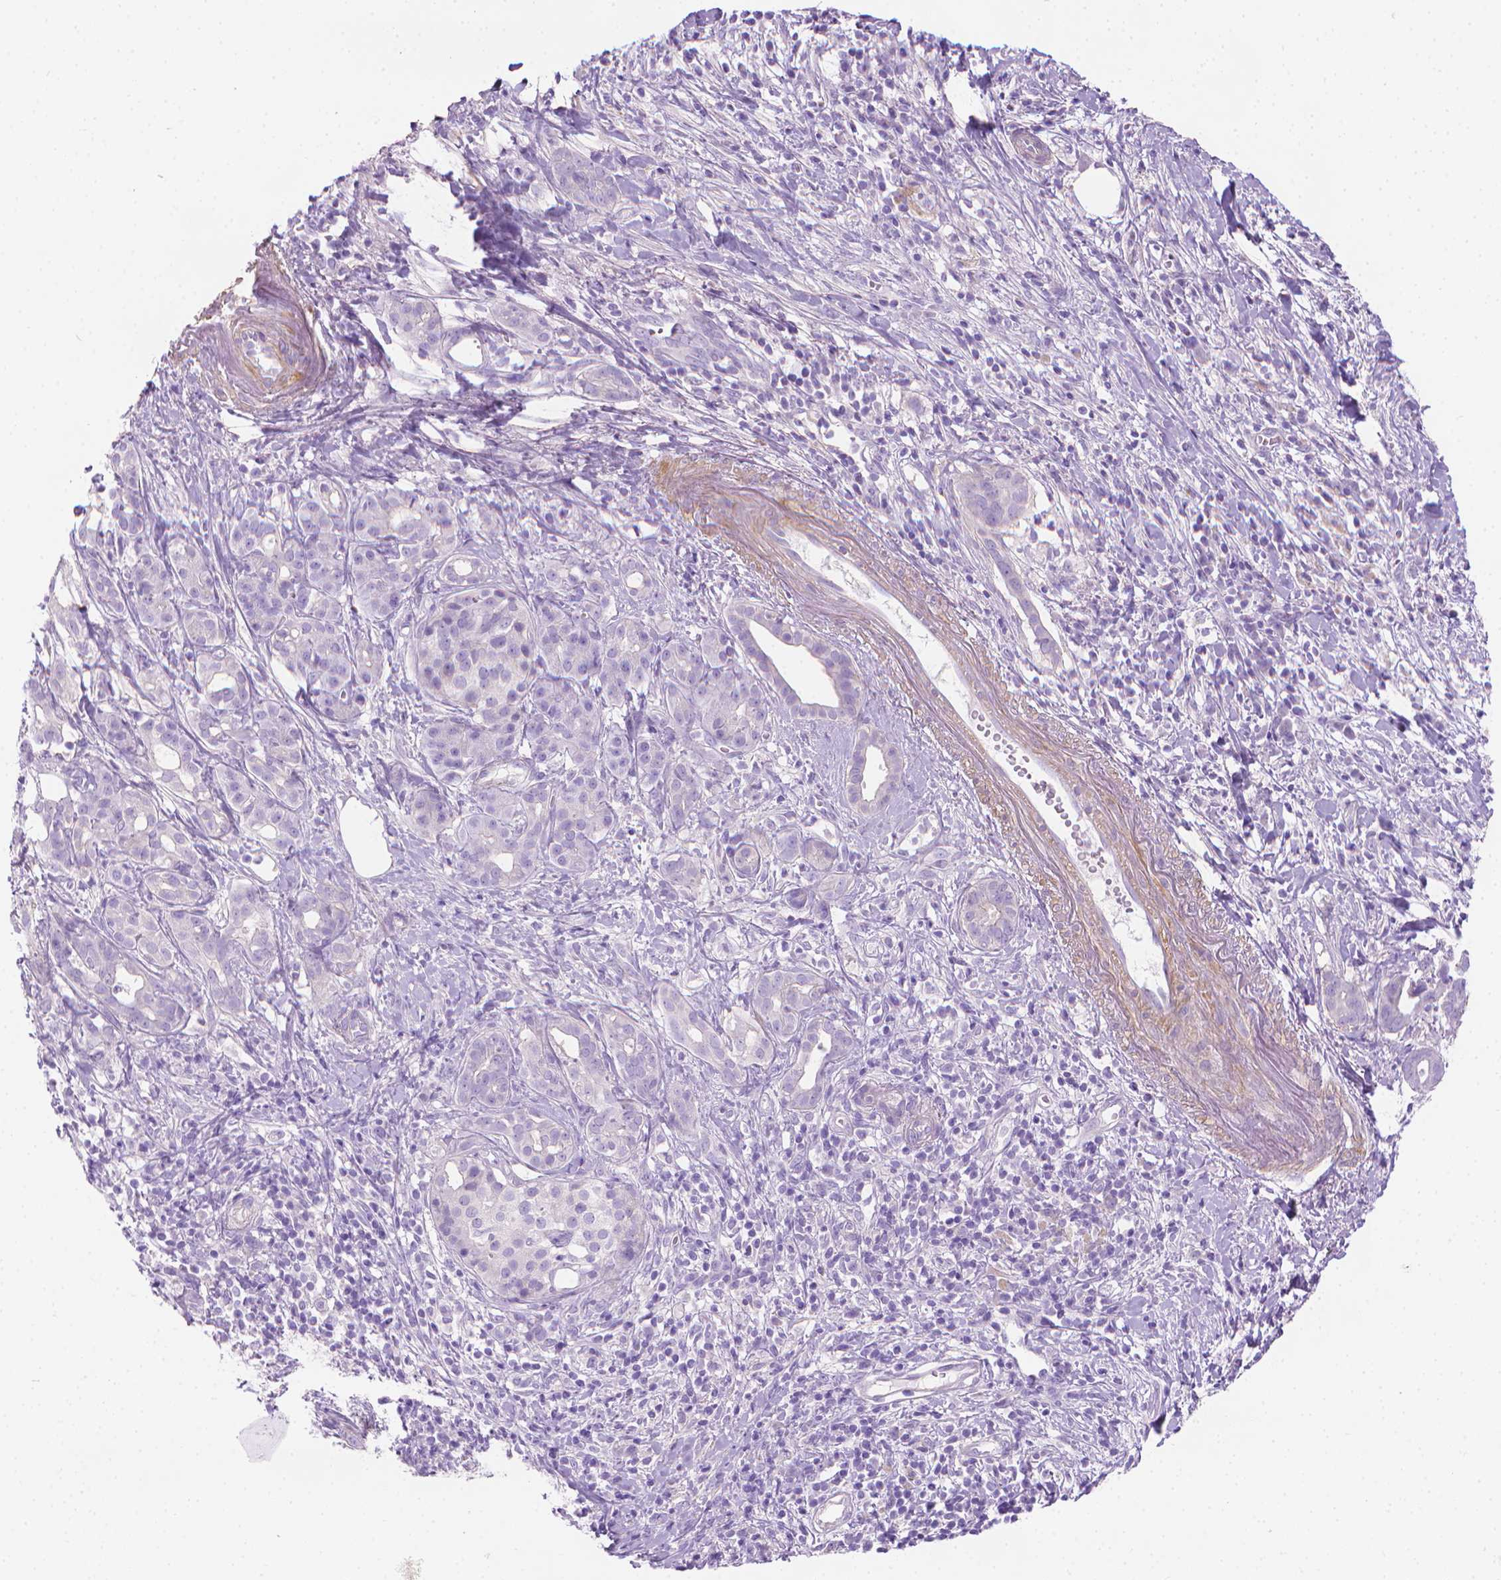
{"staining": {"intensity": "negative", "quantity": "none", "location": "none"}, "tissue": "pancreatic cancer", "cell_type": "Tumor cells", "image_type": "cancer", "snomed": [{"axis": "morphology", "description": "Adenocarcinoma, NOS"}, {"axis": "topography", "description": "Pancreas"}], "caption": "Pancreatic cancer stained for a protein using immunohistochemistry (IHC) exhibits no expression tumor cells.", "gene": "FASN", "patient": {"sex": "male", "age": 61}}